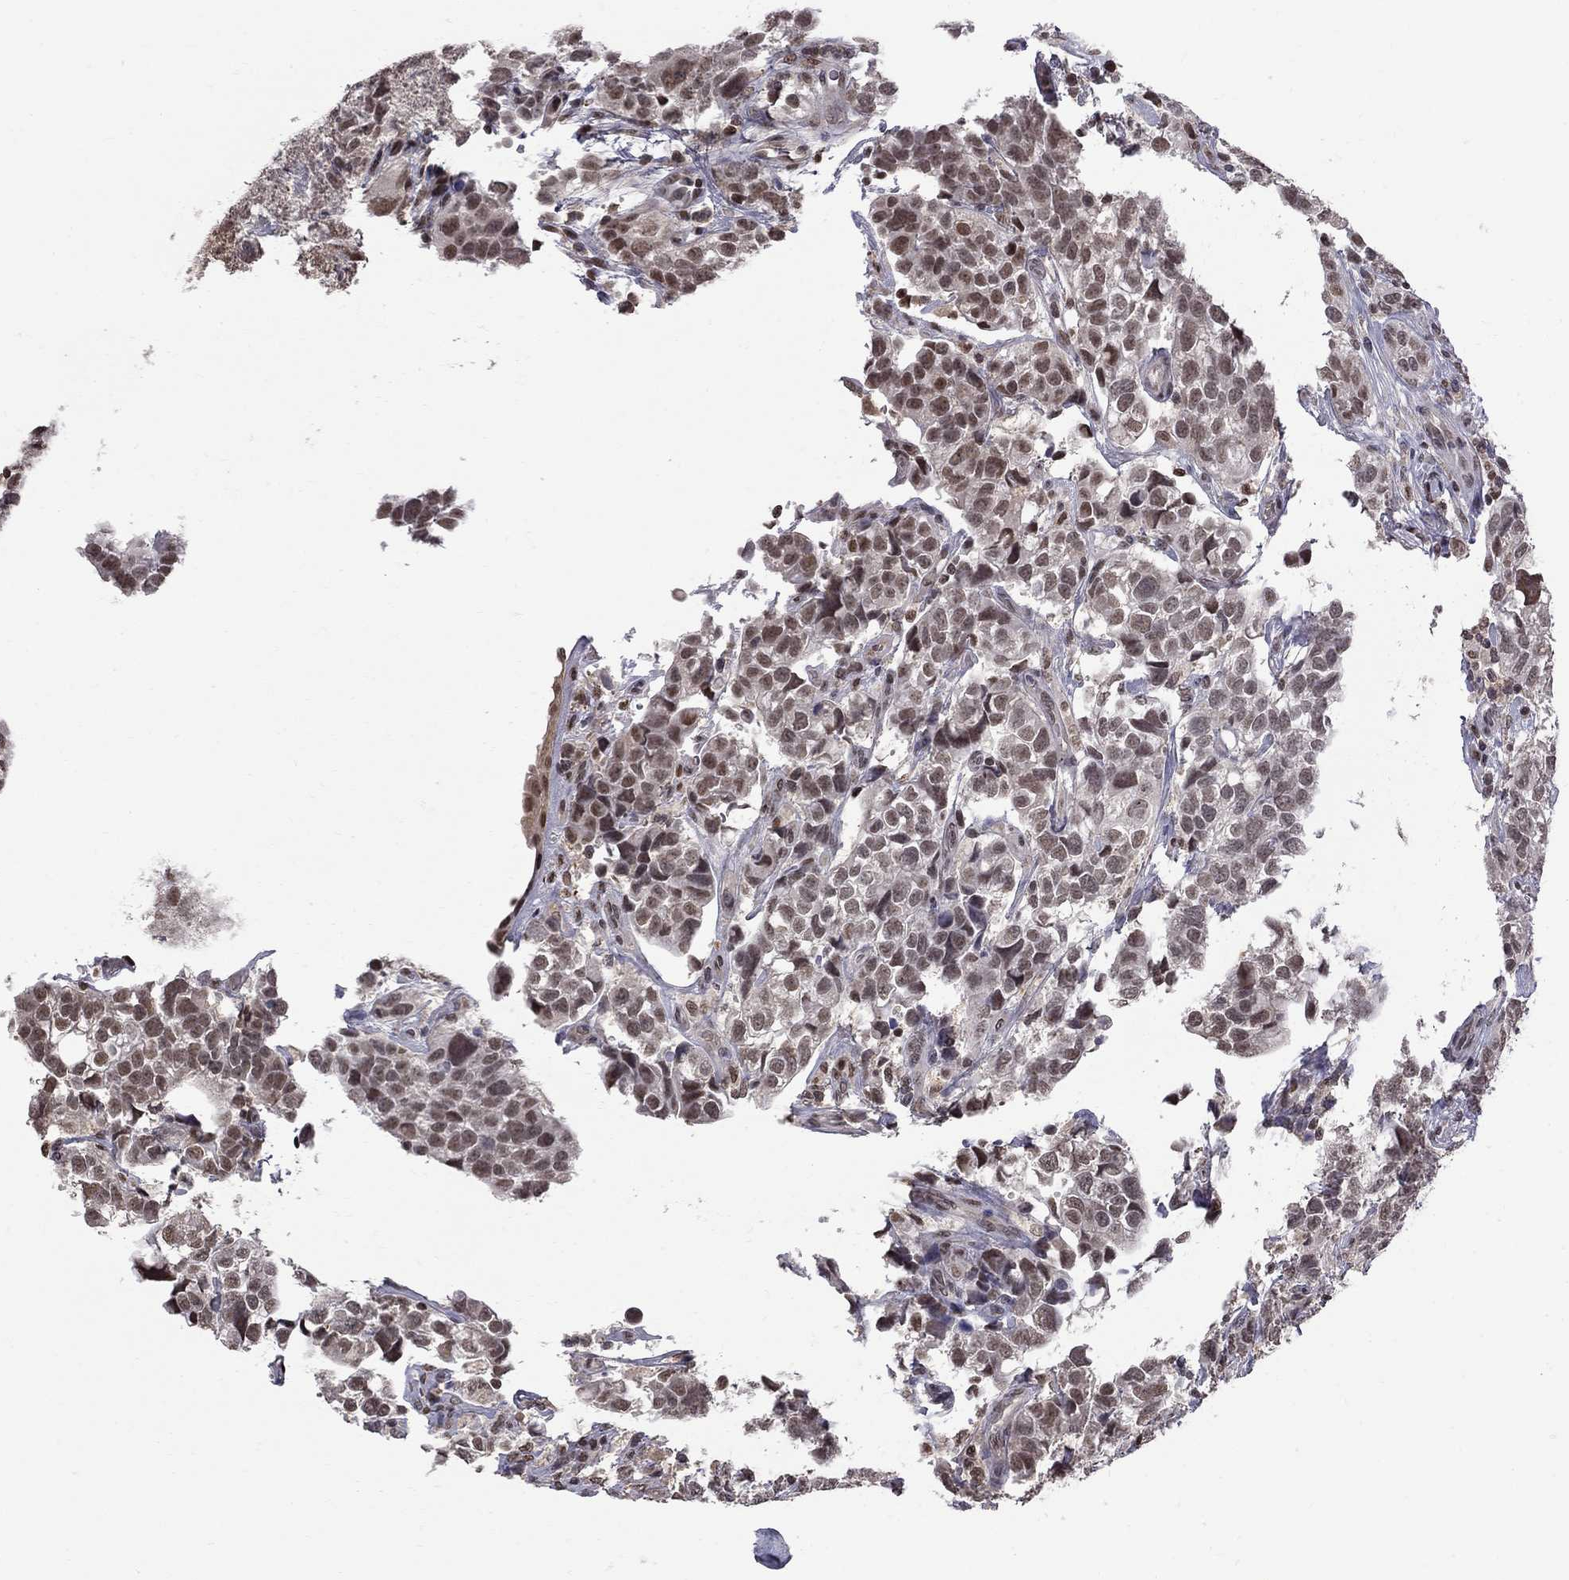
{"staining": {"intensity": "moderate", "quantity": "<25%", "location": "nuclear"}, "tissue": "urothelial cancer", "cell_type": "Tumor cells", "image_type": "cancer", "snomed": [{"axis": "morphology", "description": "Urothelial carcinoma, High grade"}, {"axis": "topography", "description": "Urinary bladder"}], "caption": "The micrograph exhibits staining of urothelial cancer, revealing moderate nuclear protein expression (brown color) within tumor cells.", "gene": "RFWD3", "patient": {"sex": "female", "age": 58}}